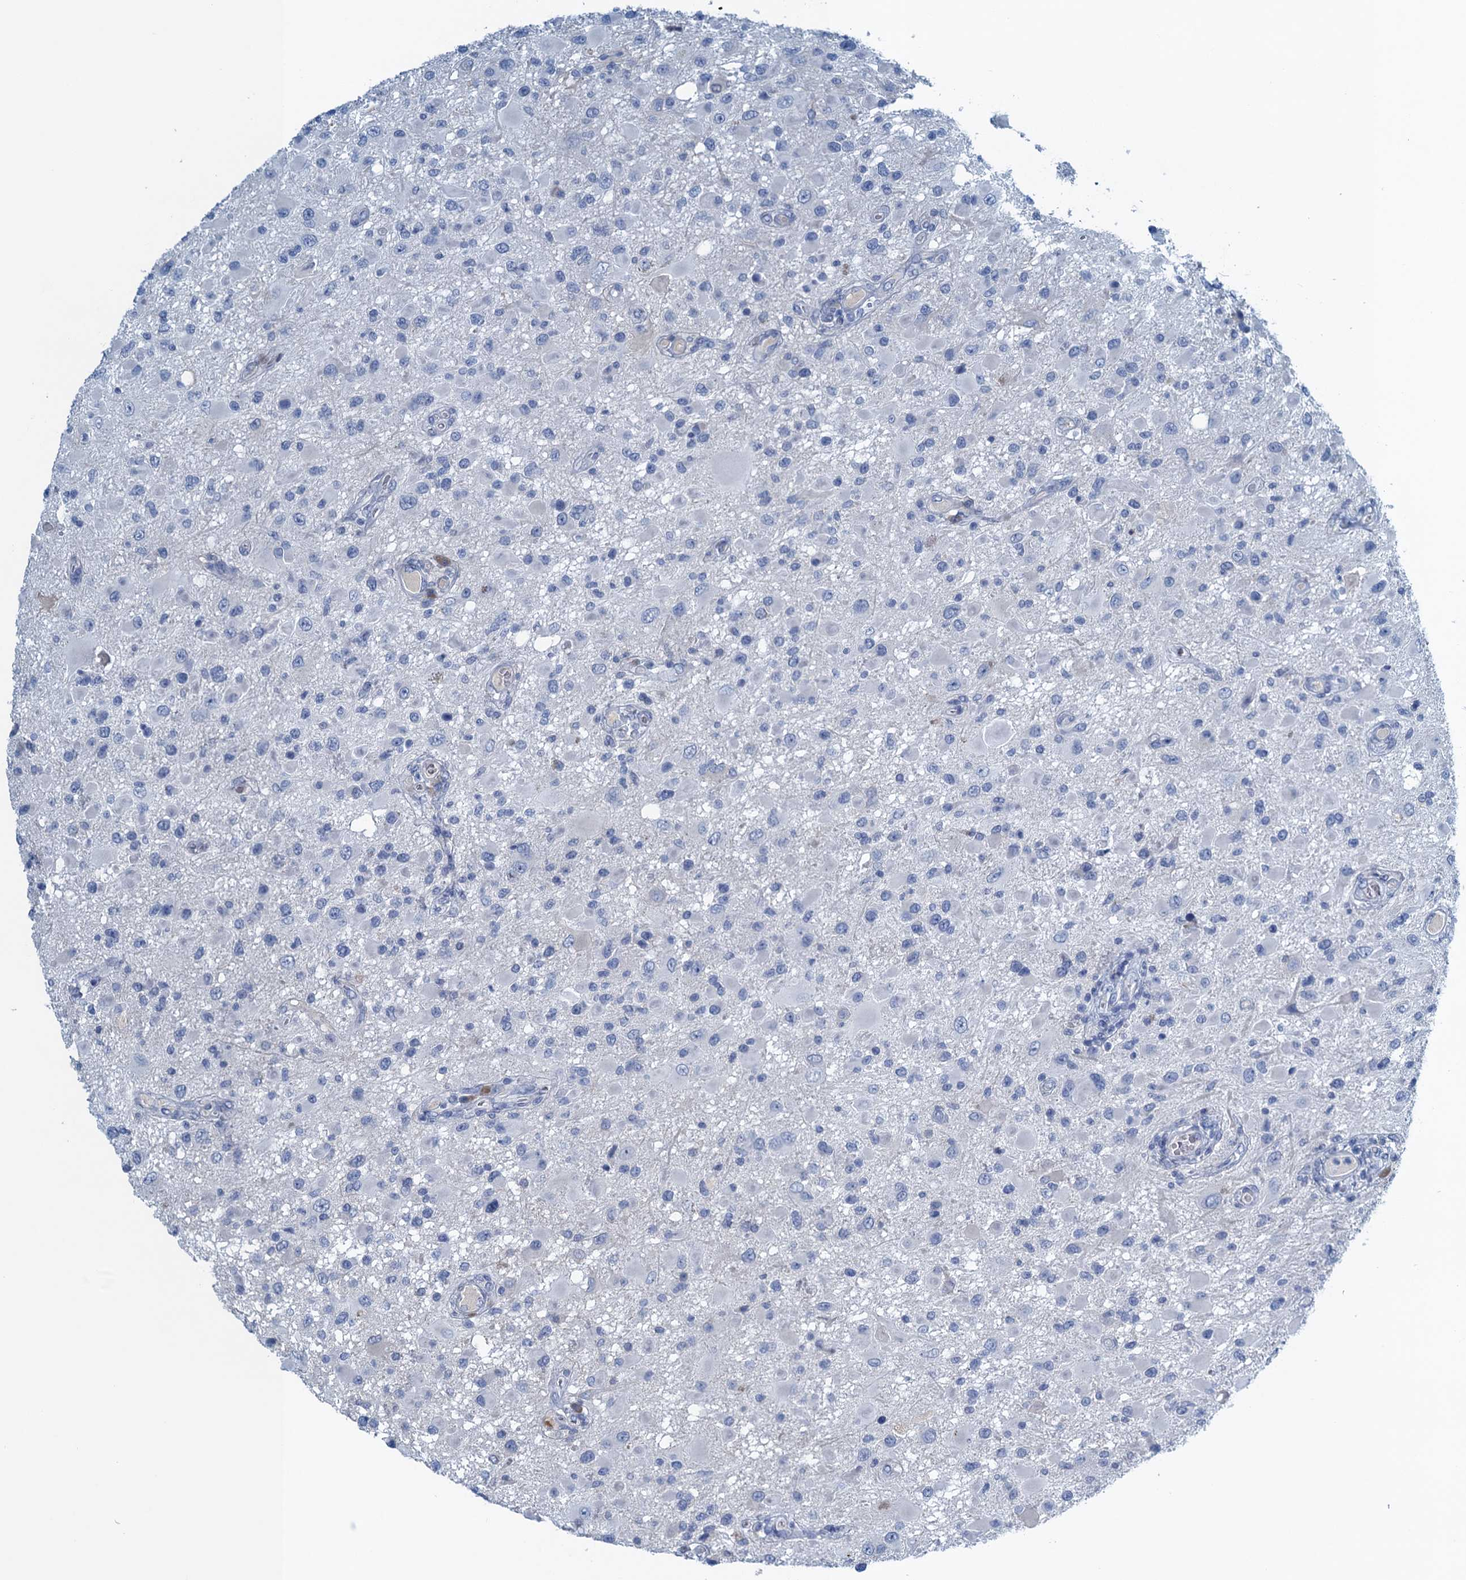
{"staining": {"intensity": "negative", "quantity": "none", "location": "none"}, "tissue": "glioma", "cell_type": "Tumor cells", "image_type": "cancer", "snomed": [{"axis": "morphology", "description": "Glioma, malignant, High grade"}, {"axis": "topography", "description": "Brain"}], "caption": "This is a image of IHC staining of glioma, which shows no positivity in tumor cells.", "gene": "C10orf88", "patient": {"sex": "male", "age": 53}}